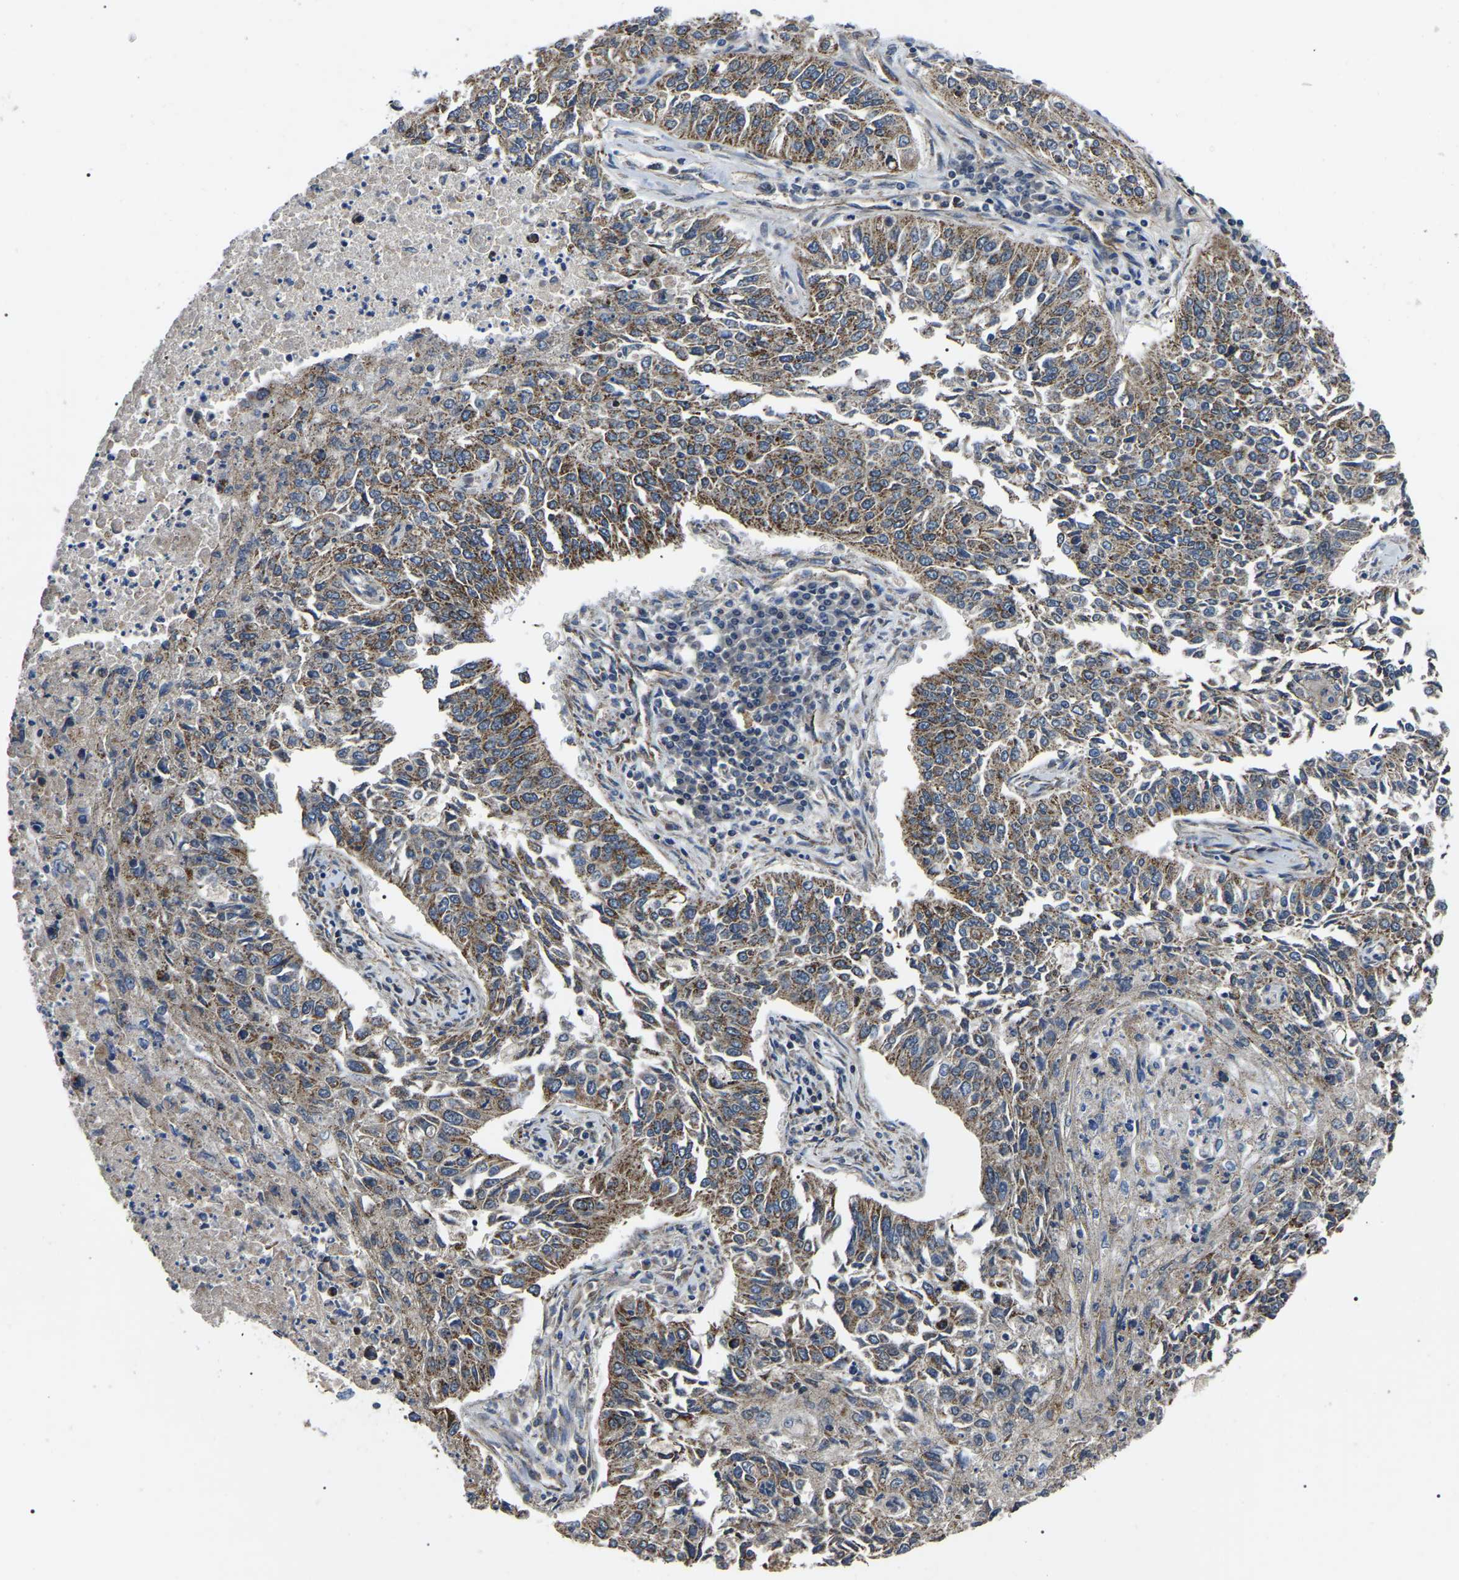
{"staining": {"intensity": "moderate", "quantity": ">75%", "location": "cytoplasmic/membranous"}, "tissue": "lung cancer", "cell_type": "Tumor cells", "image_type": "cancer", "snomed": [{"axis": "morphology", "description": "Normal tissue, NOS"}, {"axis": "morphology", "description": "Squamous cell carcinoma, NOS"}, {"axis": "topography", "description": "Cartilage tissue"}, {"axis": "topography", "description": "Bronchus"}, {"axis": "topography", "description": "Lung"}], "caption": "Protein expression analysis of human squamous cell carcinoma (lung) reveals moderate cytoplasmic/membranous staining in about >75% of tumor cells.", "gene": "PPM1E", "patient": {"sex": "female", "age": 49}}